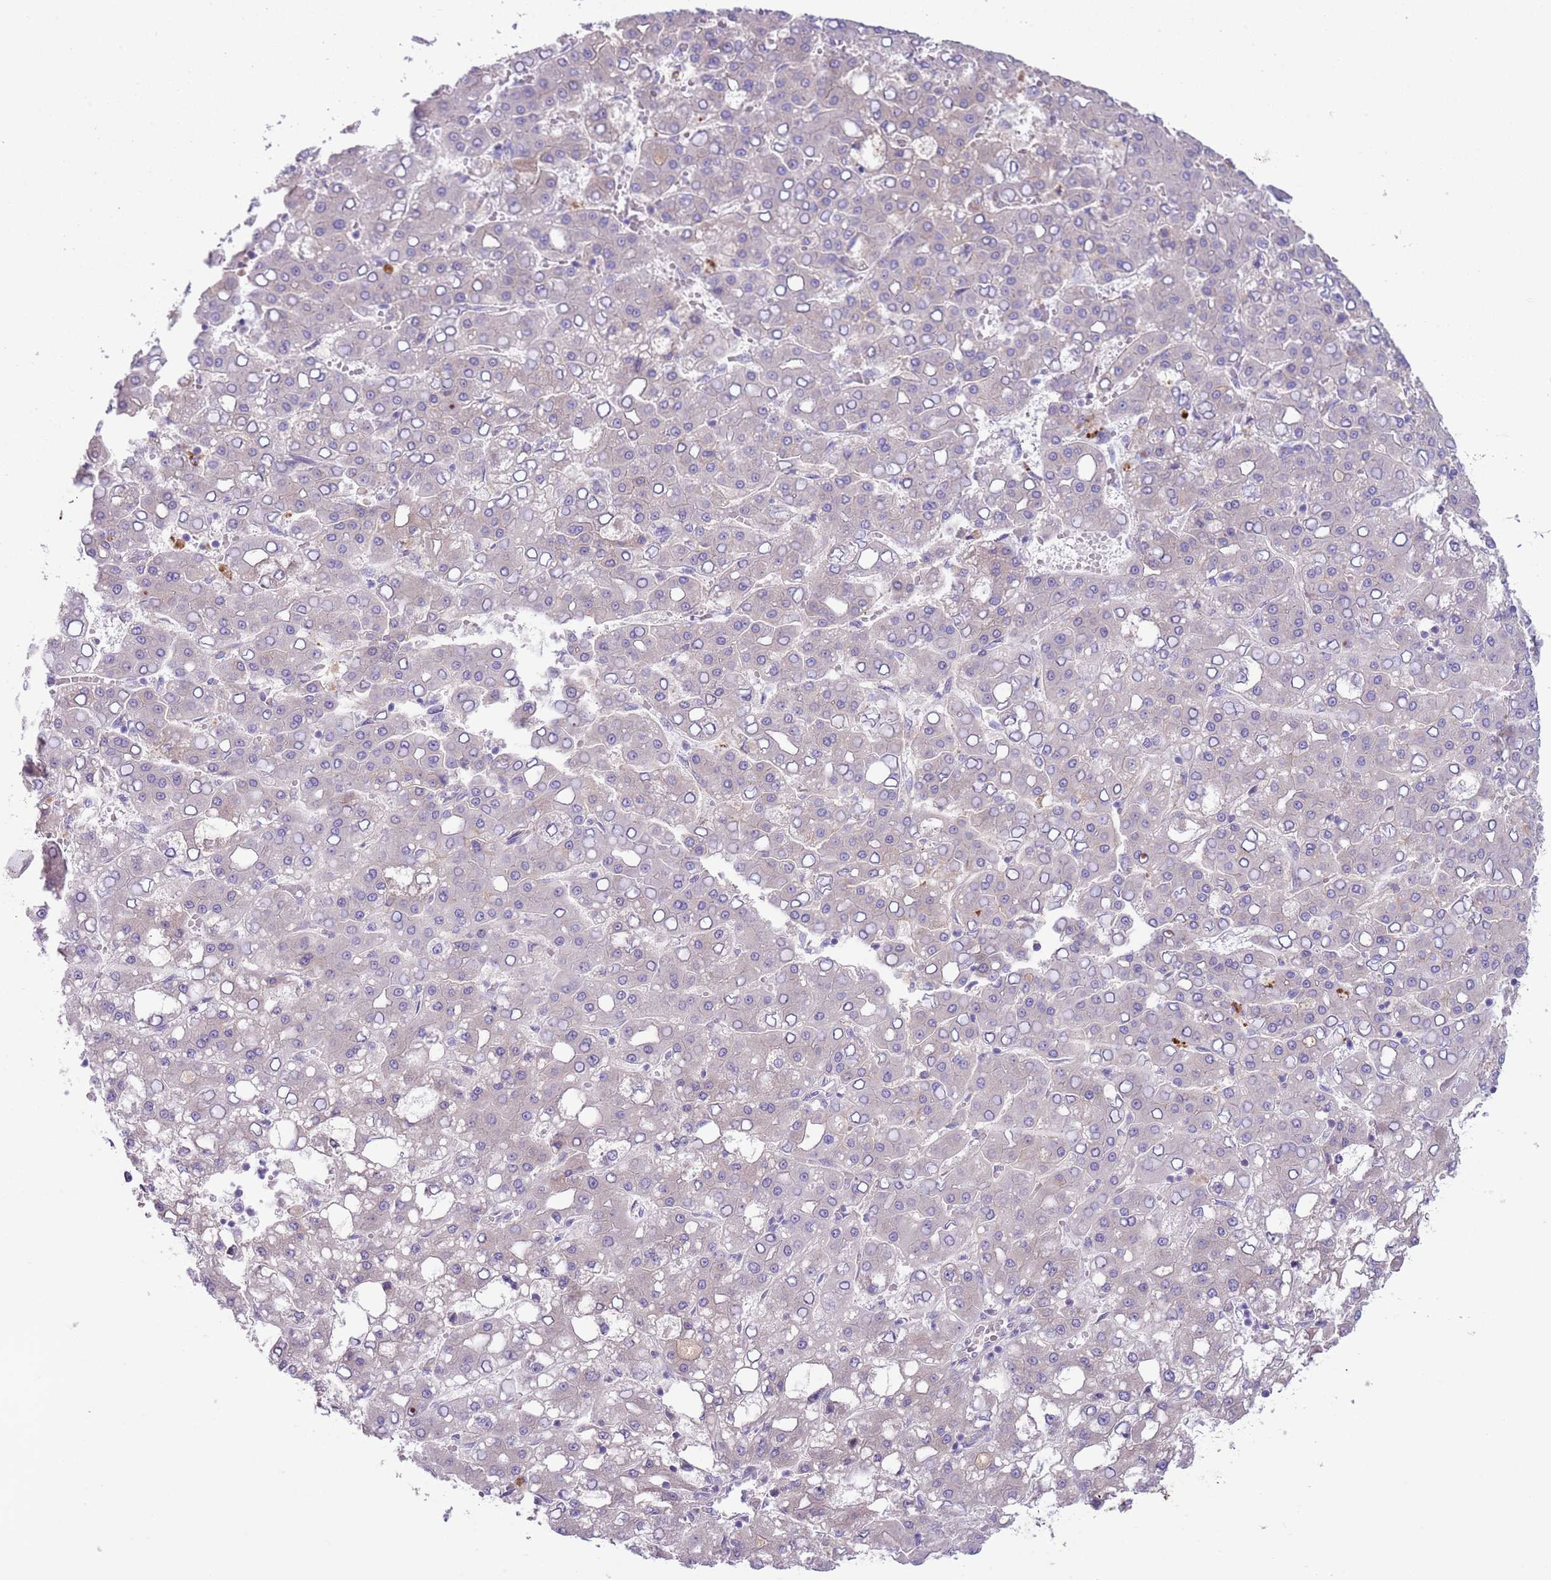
{"staining": {"intensity": "negative", "quantity": "none", "location": "none"}, "tissue": "liver cancer", "cell_type": "Tumor cells", "image_type": "cancer", "snomed": [{"axis": "morphology", "description": "Carcinoma, Hepatocellular, NOS"}, {"axis": "topography", "description": "Liver"}], "caption": "The IHC photomicrograph has no significant positivity in tumor cells of hepatocellular carcinoma (liver) tissue.", "gene": "CFH", "patient": {"sex": "male", "age": 65}}